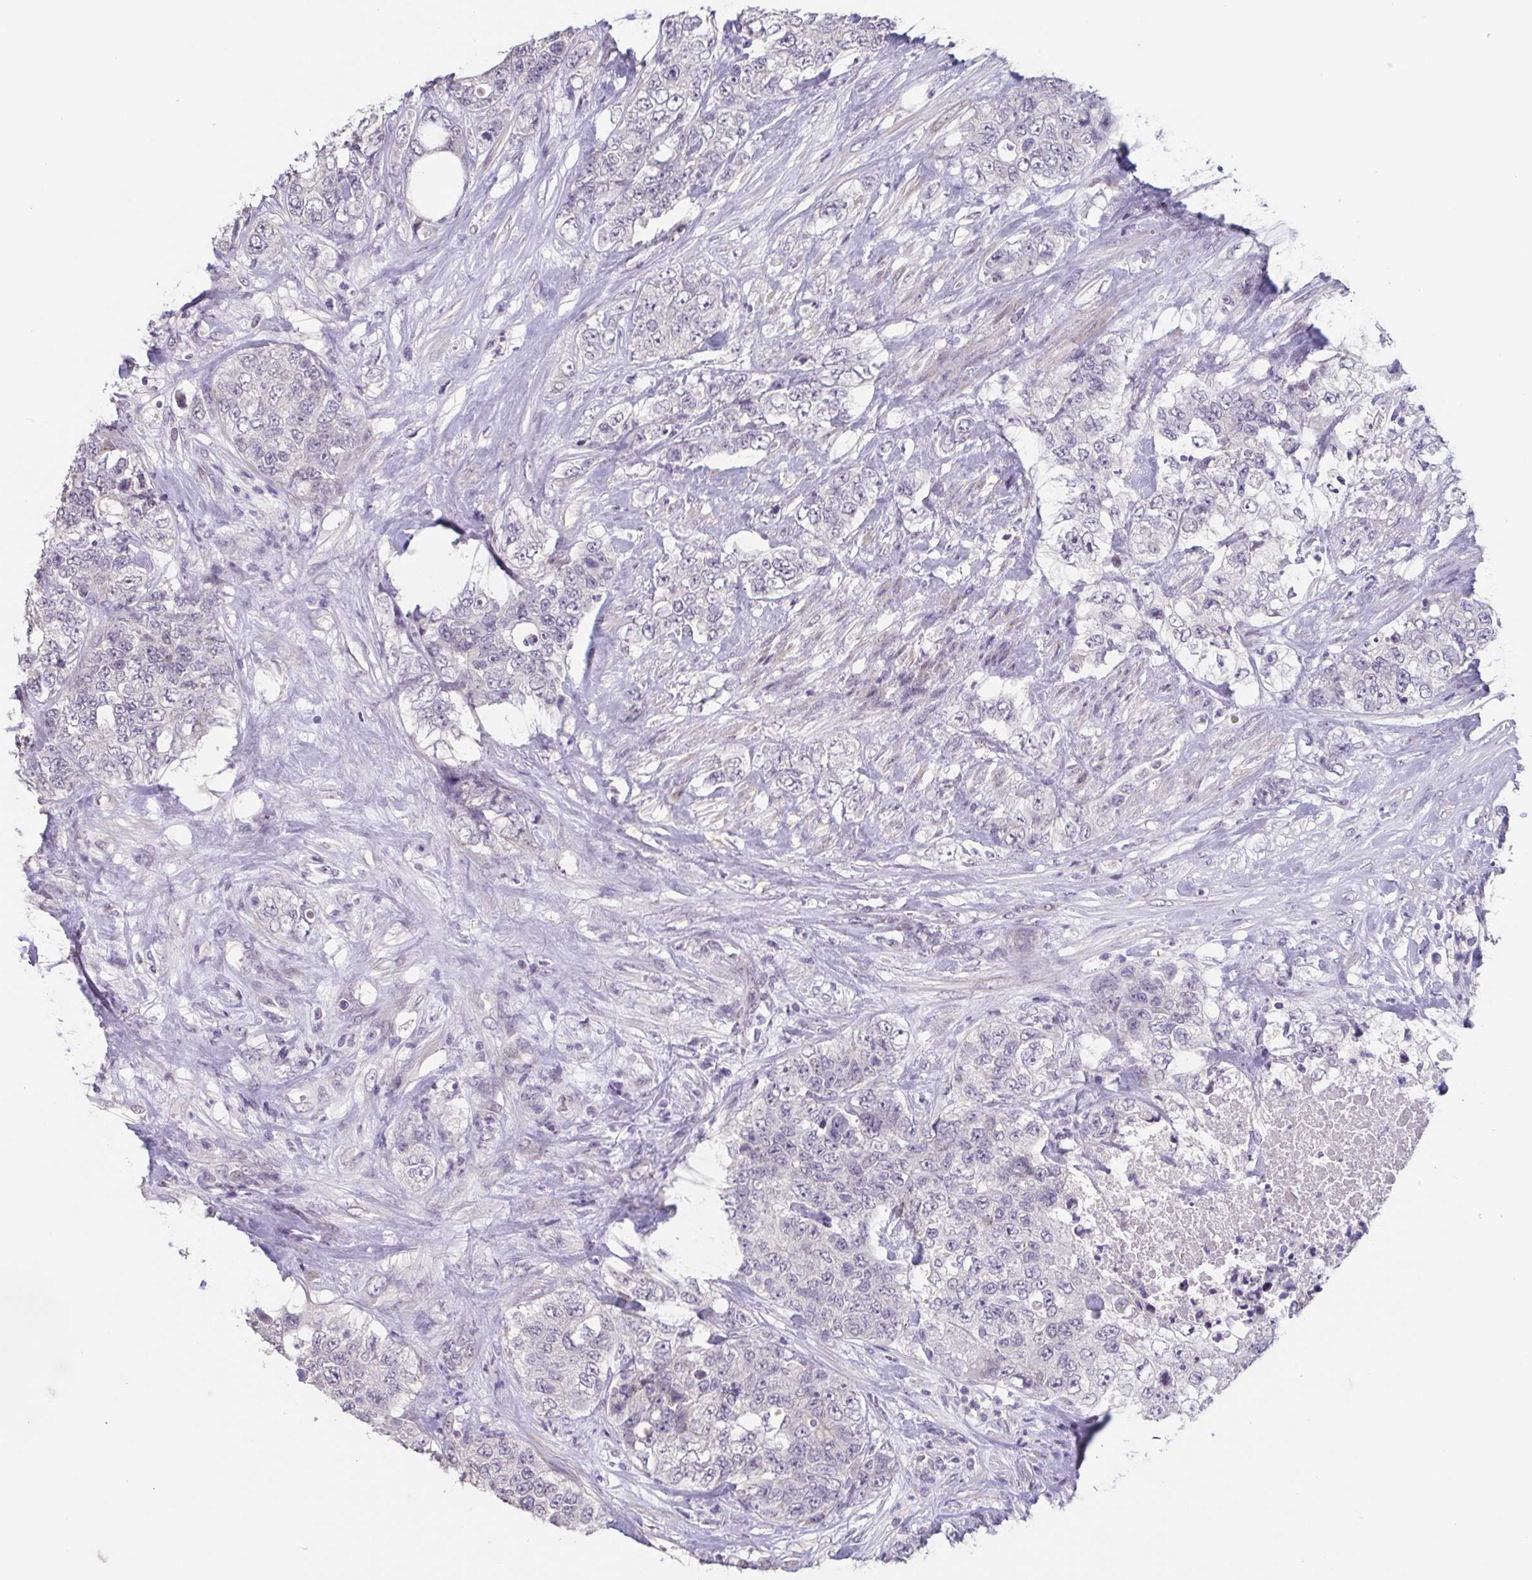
{"staining": {"intensity": "negative", "quantity": "none", "location": "none"}, "tissue": "urothelial cancer", "cell_type": "Tumor cells", "image_type": "cancer", "snomed": [{"axis": "morphology", "description": "Urothelial carcinoma, High grade"}, {"axis": "topography", "description": "Urinary bladder"}], "caption": "Immunohistochemistry (IHC) micrograph of urothelial cancer stained for a protein (brown), which exhibits no staining in tumor cells. (DAB (3,3'-diaminobenzidine) immunohistochemistry (IHC) with hematoxylin counter stain).", "gene": "GHRL", "patient": {"sex": "female", "age": 78}}